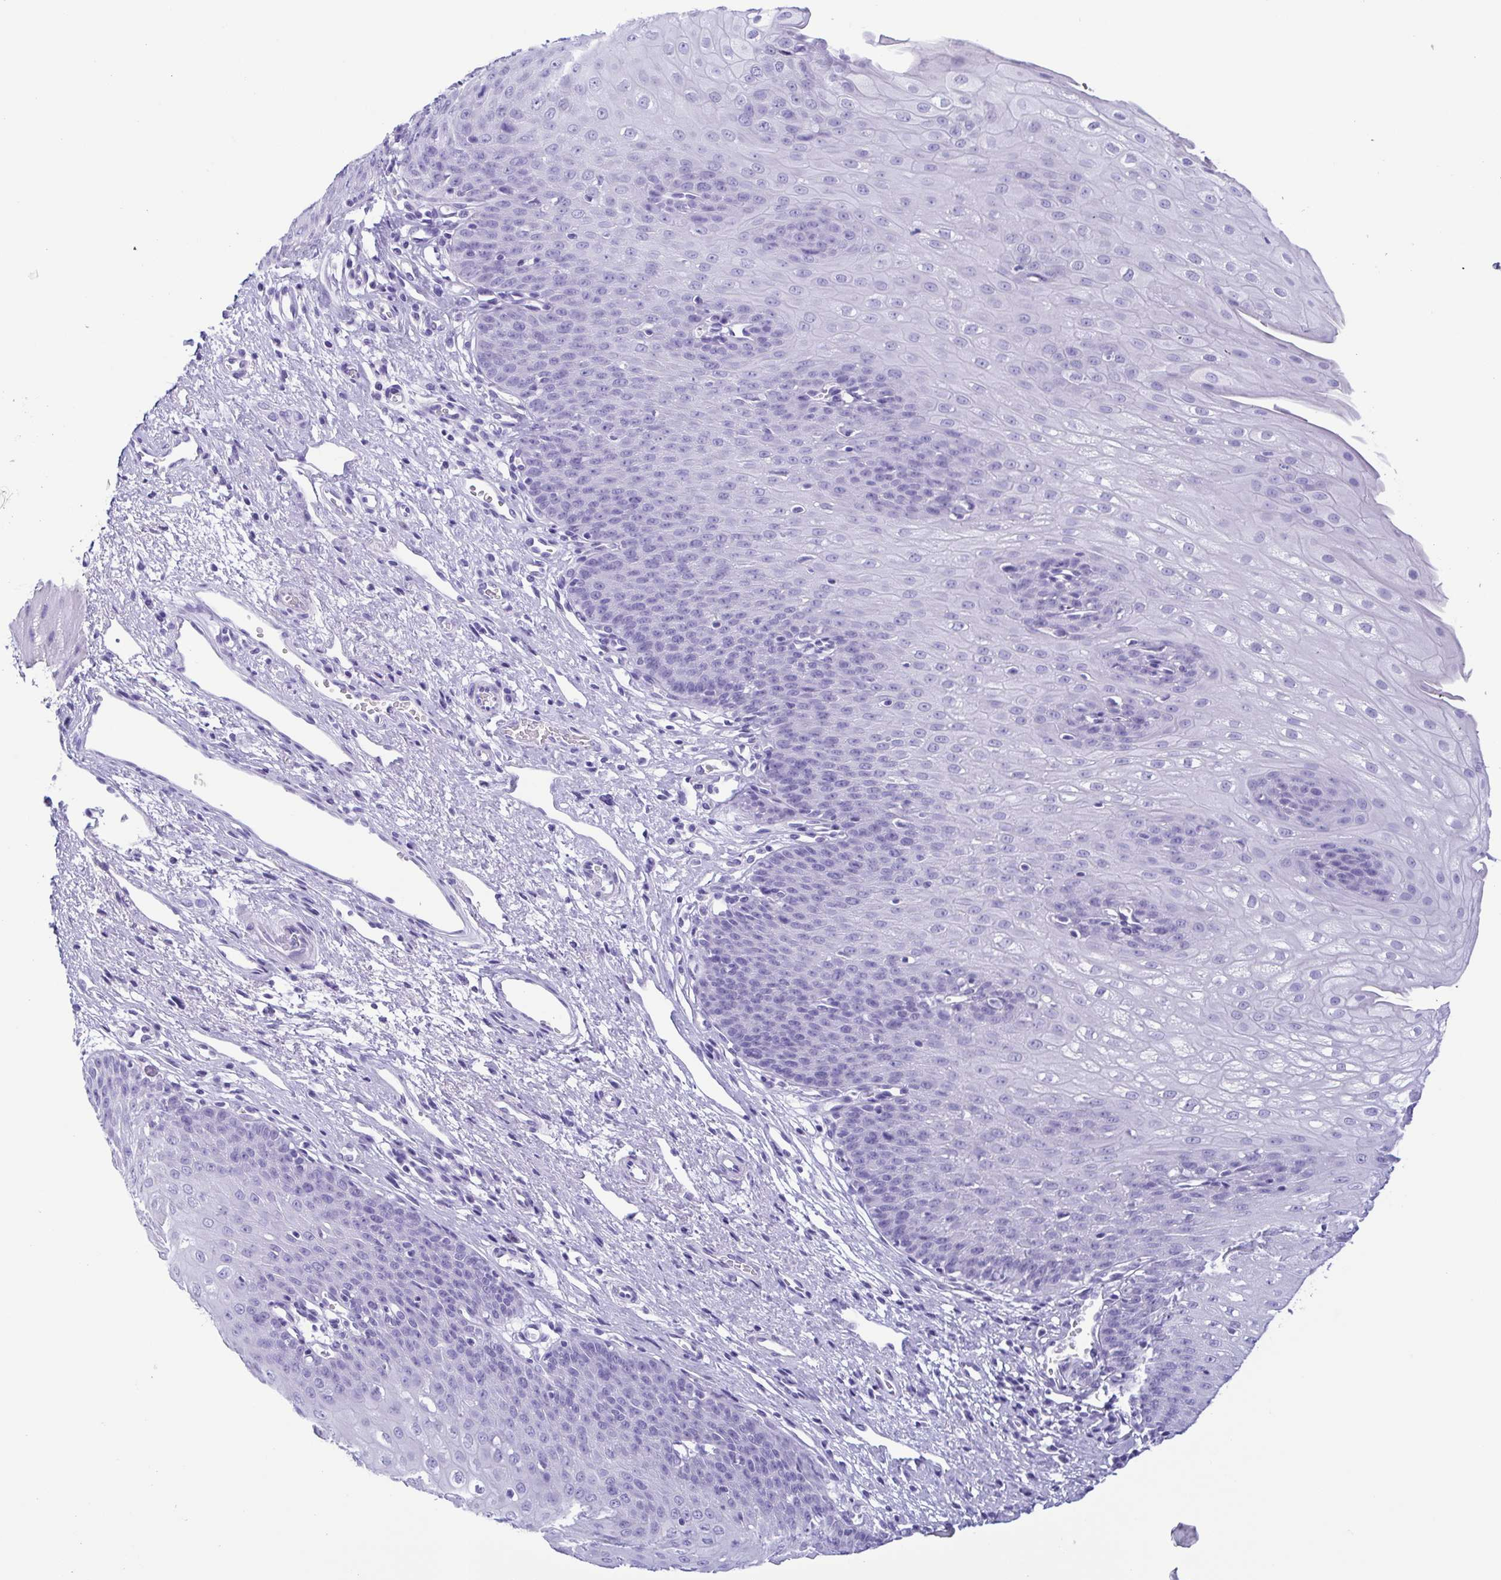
{"staining": {"intensity": "negative", "quantity": "none", "location": "none"}, "tissue": "esophagus", "cell_type": "Squamous epithelial cells", "image_type": "normal", "snomed": [{"axis": "morphology", "description": "Normal tissue, NOS"}, {"axis": "topography", "description": "Esophagus"}], "caption": "IHC micrograph of normal human esophagus stained for a protein (brown), which shows no staining in squamous epithelial cells.", "gene": "TSPY10", "patient": {"sex": "male", "age": 71}}